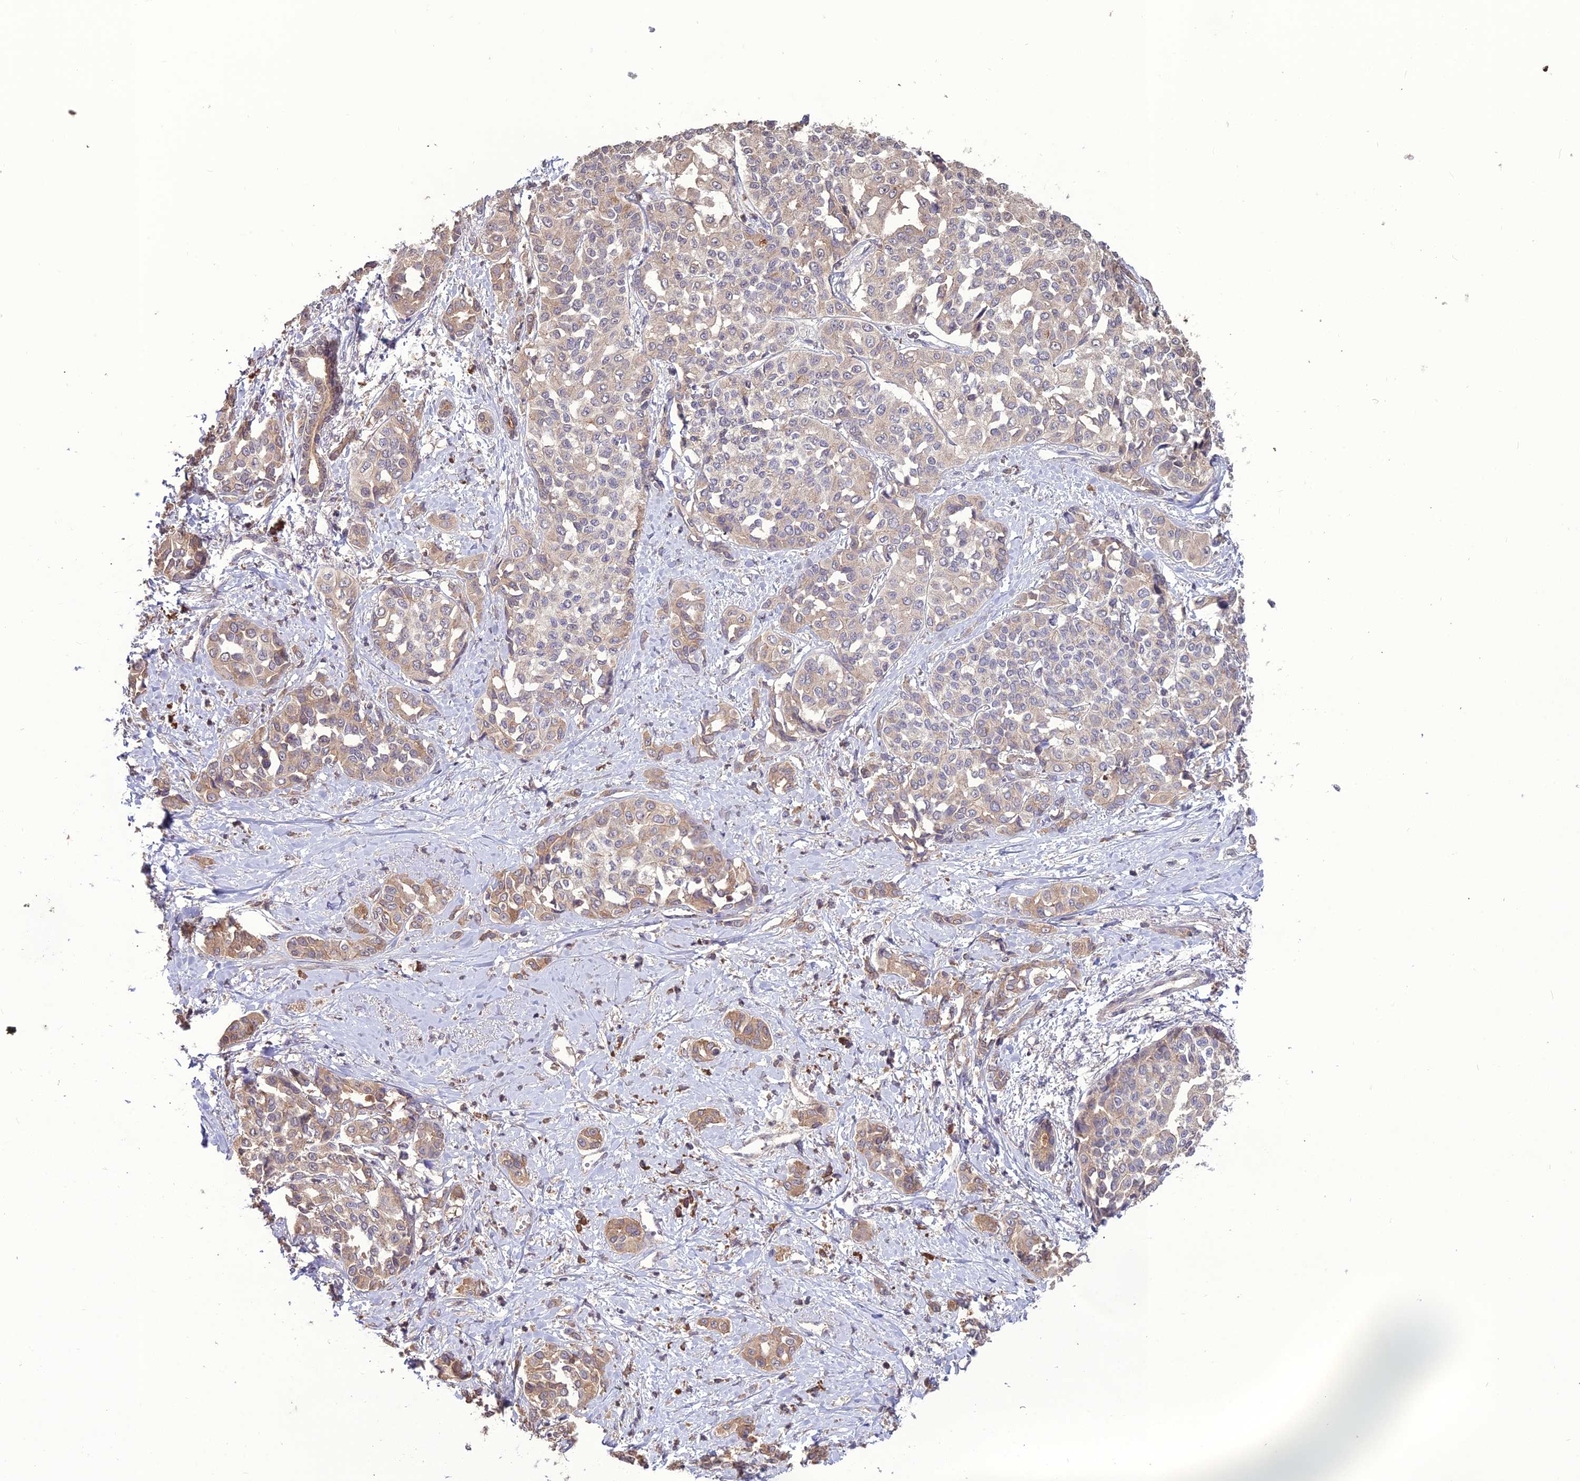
{"staining": {"intensity": "weak", "quantity": ">75%", "location": "cytoplasmic/membranous"}, "tissue": "liver cancer", "cell_type": "Tumor cells", "image_type": "cancer", "snomed": [{"axis": "morphology", "description": "Cholangiocarcinoma"}, {"axis": "topography", "description": "Liver"}], "caption": "Immunohistochemistry (IHC) (DAB (3,3'-diaminobenzidine)) staining of cholangiocarcinoma (liver) demonstrates weak cytoplasmic/membranous protein staining in about >75% of tumor cells. (IHC, brightfield microscopy, high magnification).", "gene": "KCTD16", "patient": {"sex": "female", "age": 77}}